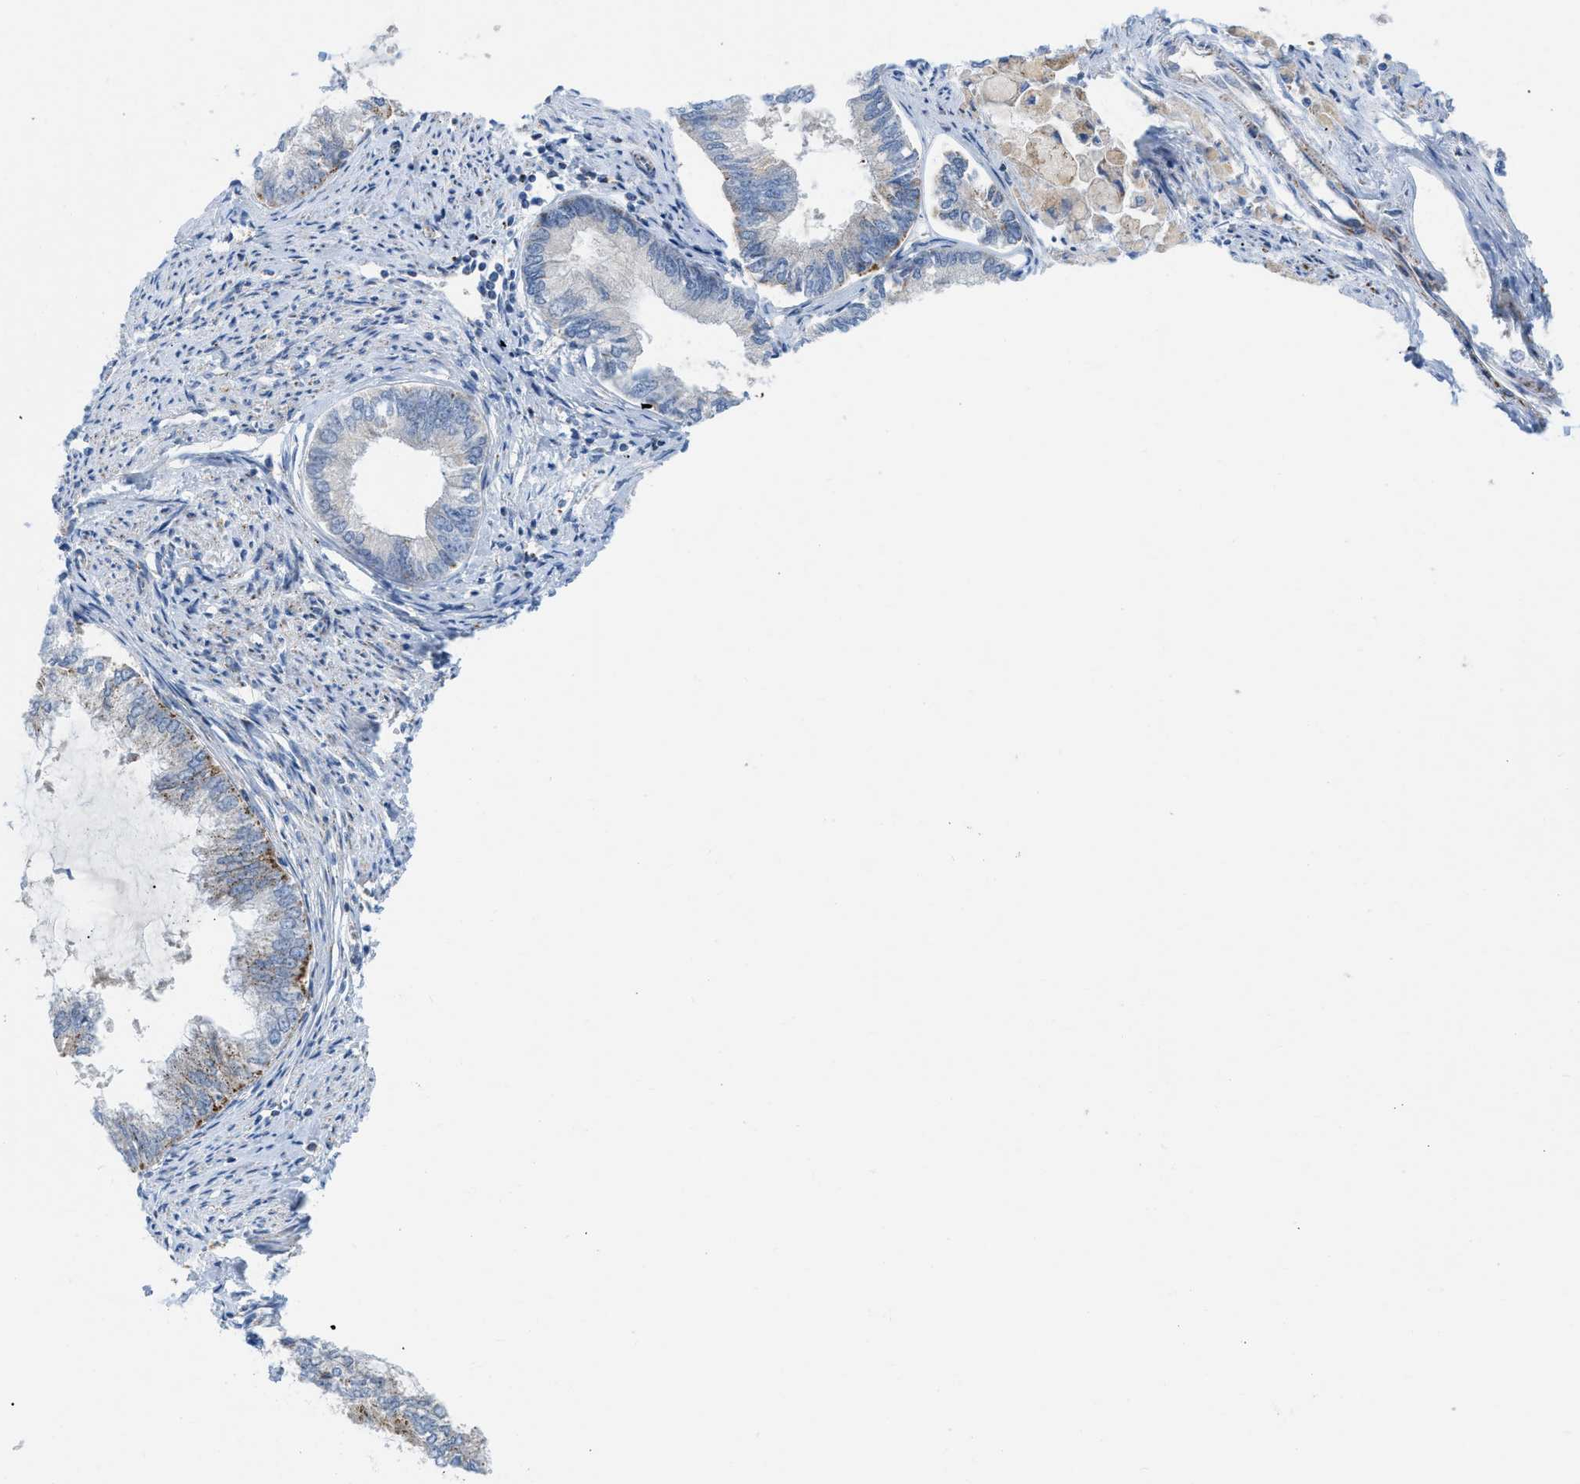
{"staining": {"intensity": "moderate", "quantity": "25%-75%", "location": "cytoplasmic/membranous"}, "tissue": "endometrial cancer", "cell_type": "Tumor cells", "image_type": "cancer", "snomed": [{"axis": "morphology", "description": "Adenocarcinoma, NOS"}, {"axis": "topography", "description": "Endometrium"}], "caption": "Moderate cytoplasmic/membranous expression is identified in approximately 25%-75% of tumor cells in endometrial cancer.", "gene": "RBBP9", "patient": {"sex": "female", "age": 86}}